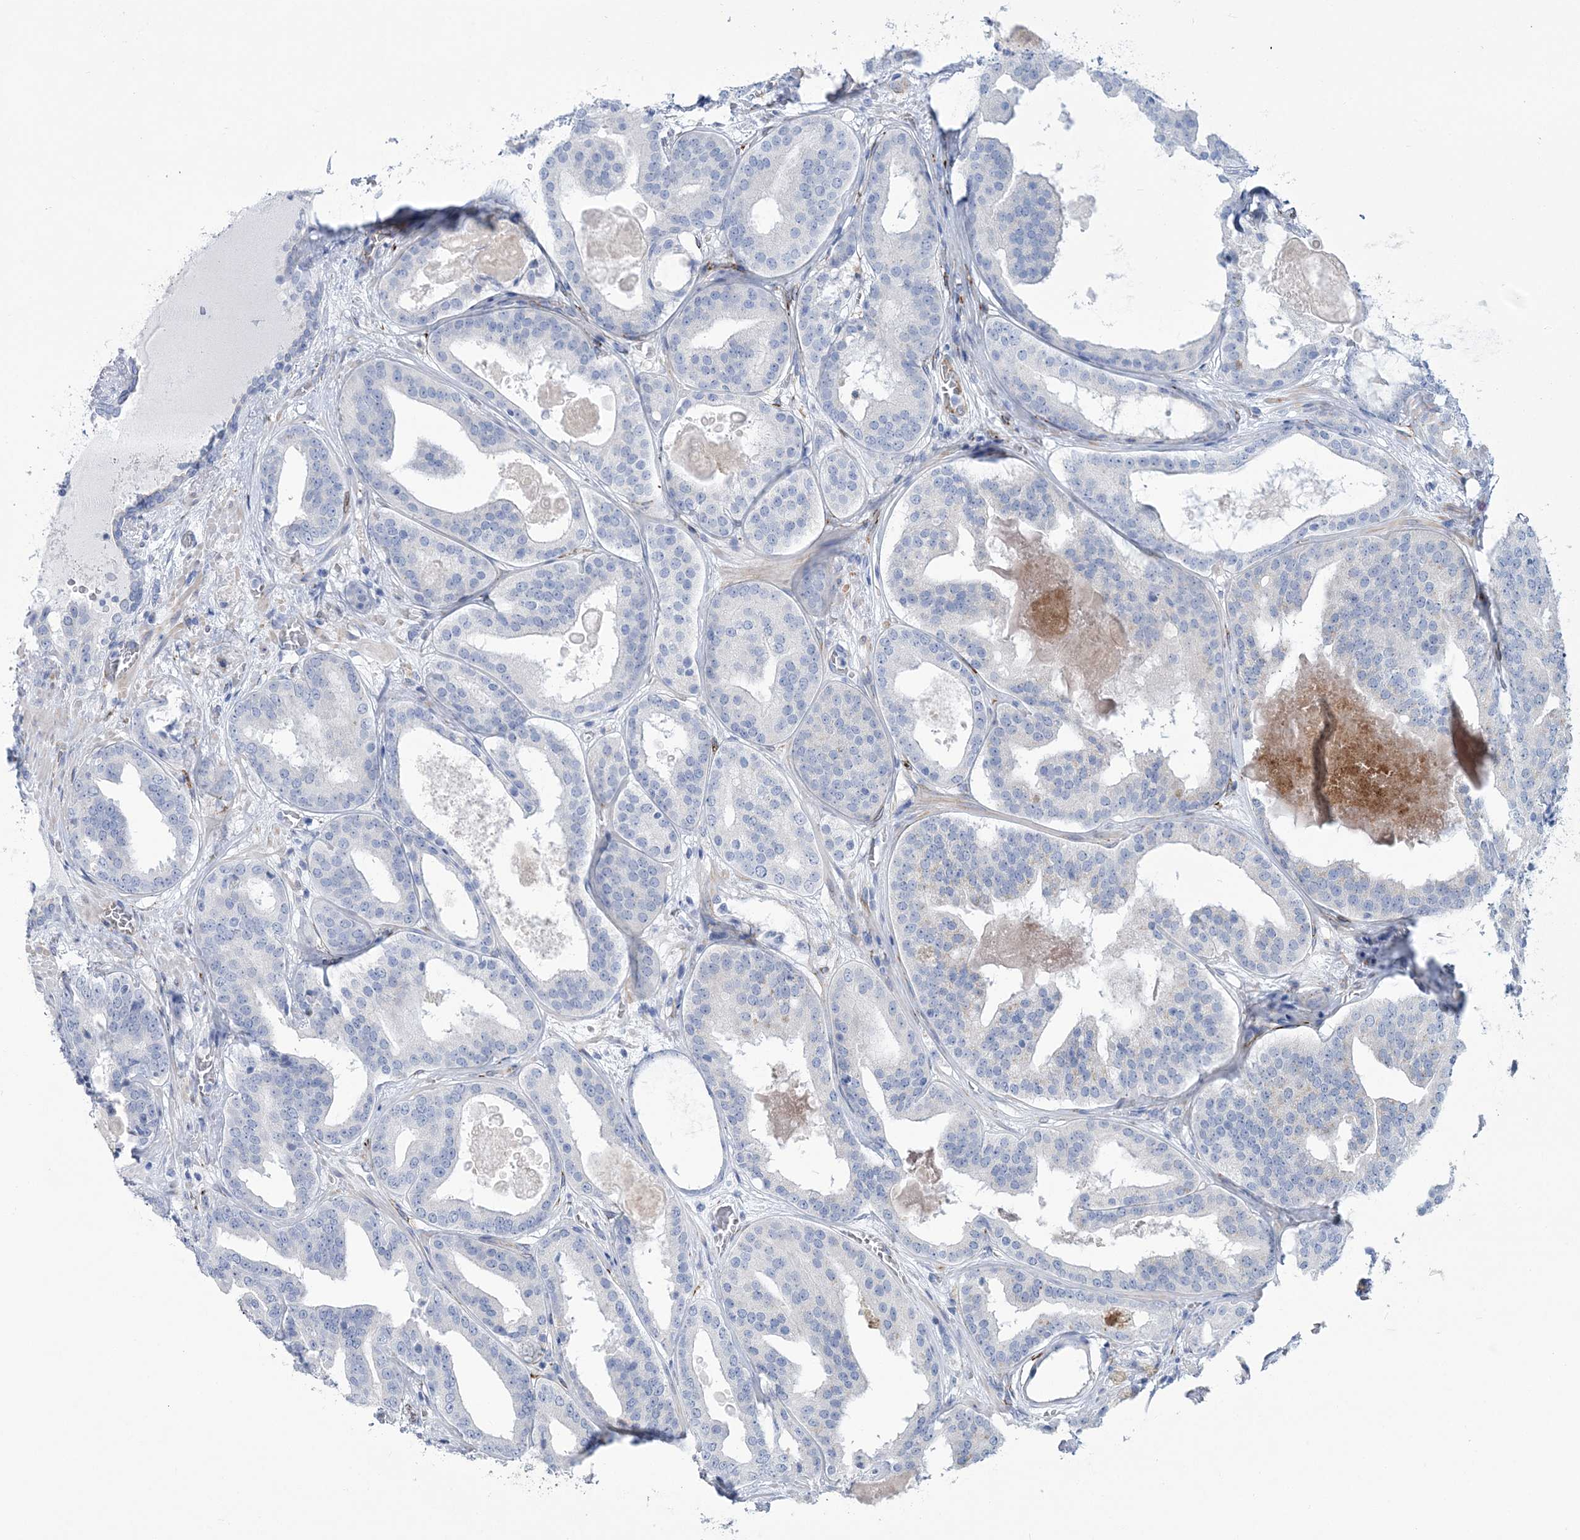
{"staining": {"intensity": "negative", "quantity": "none", "location": "none"}, "tissue": "prostate cancer", "cell_type": "Tumor cells", "image_type": "cancer", "snomed": [{"axis": "morphology", "description": "Adenocarcinoma, High grade"}, {"axis": "topography", "description": "Prostate"}], "caption": "There is no significant positivity in tumor cells of prostate cancer. Nuclei are stained in blue.", "gene": "RAB11FIP5", "patient": {"sex": "male", "age": 57}}